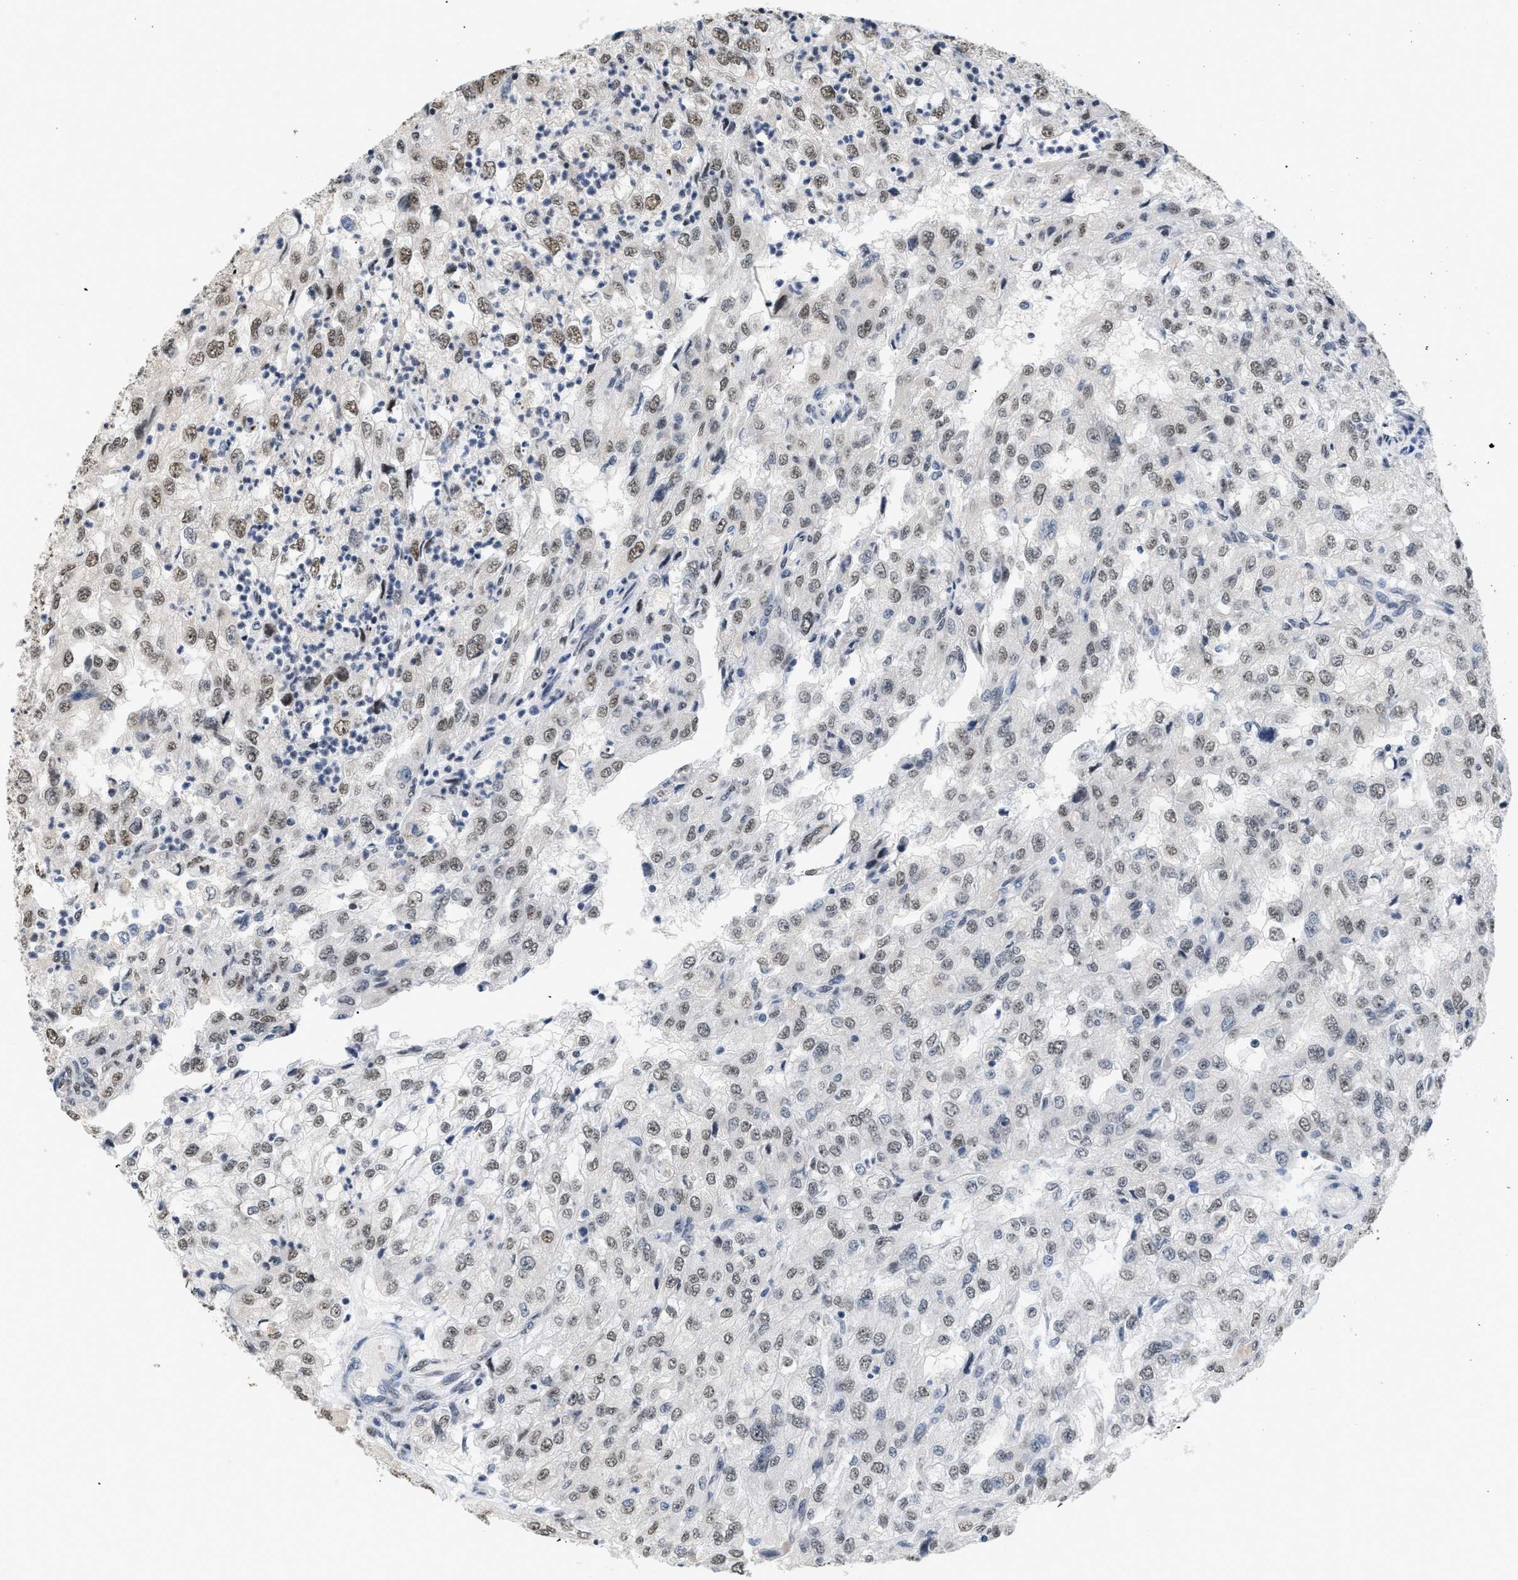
{"staining": {"intensity": "weak", "quantity": ">75%", "location": "nuclear"}, "tissue": "renal cancer", "cell_type": "Tumor cells", "image_type": "cancer", "snomed": [{"axis": "morphology", "description": "Adenocarcinoma, NOS"}, {"axis": "topography", "description": "Kidney"}], "caption": "High-power microscopy captured an immunohistochemistry image of adenocarcinoma (renal), revealing weak nuclear expression in approximately >75% of tumor cells.", "gene": "RAF1", "patient": {"sex": "female", "age": 54}}